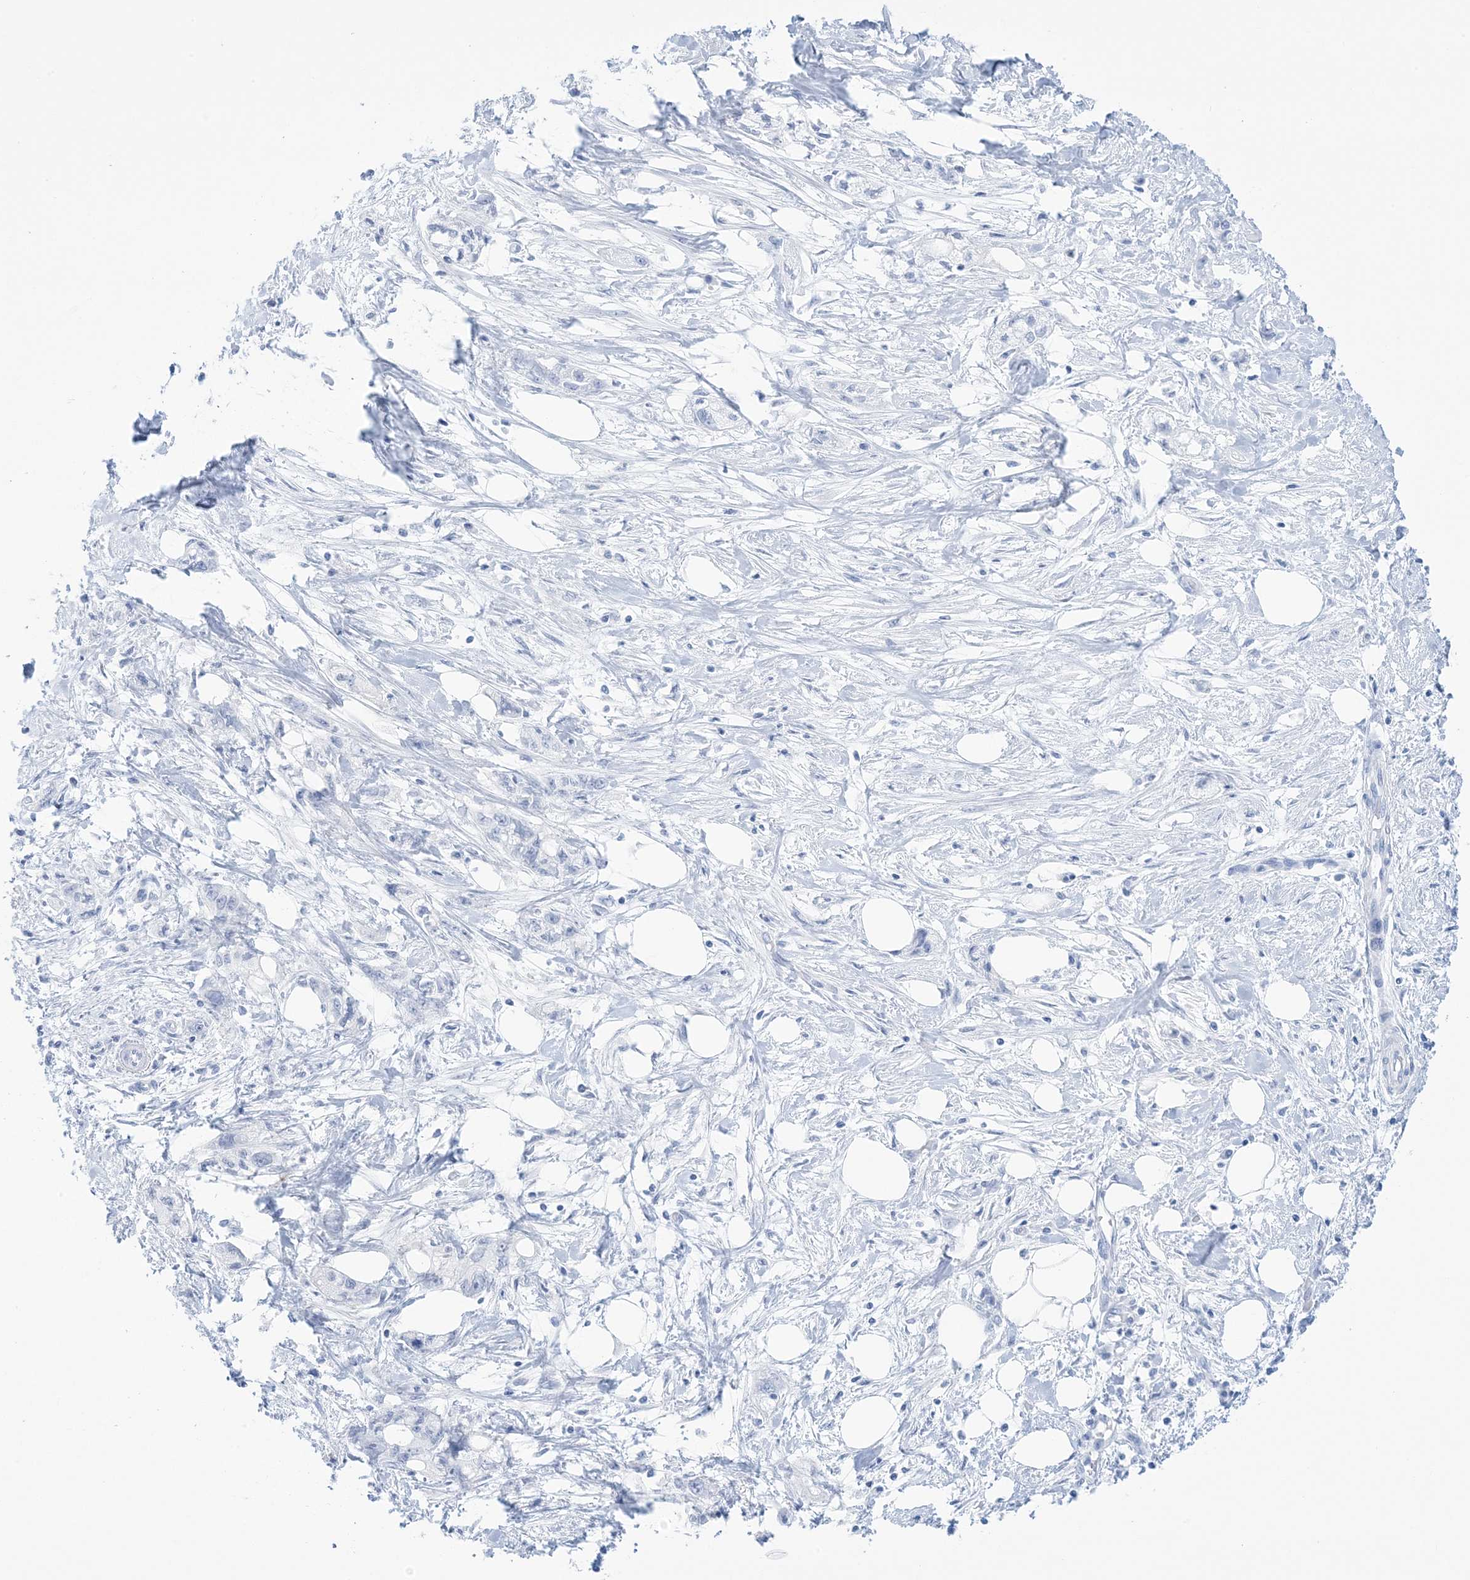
{"staining": {"intensity": "negative", "quantity": "none", "location": "none"}, "tissue": "pancreatic cancer", "cell_type": "Tumor cells", "image_type": "cancer", "snomed": [{"axis": "morphology", "description": "Adenocarcinoma, NOS"}, {"axis": "topography", "description": "Pancreas"}], "caption": "Immunohistochemical staining of pancreatic cancer (adenocarcinoma) shows no significant expression in tumor cells.", "gene": "AGXT", "patient": {"sex": "male", "age": 70}}